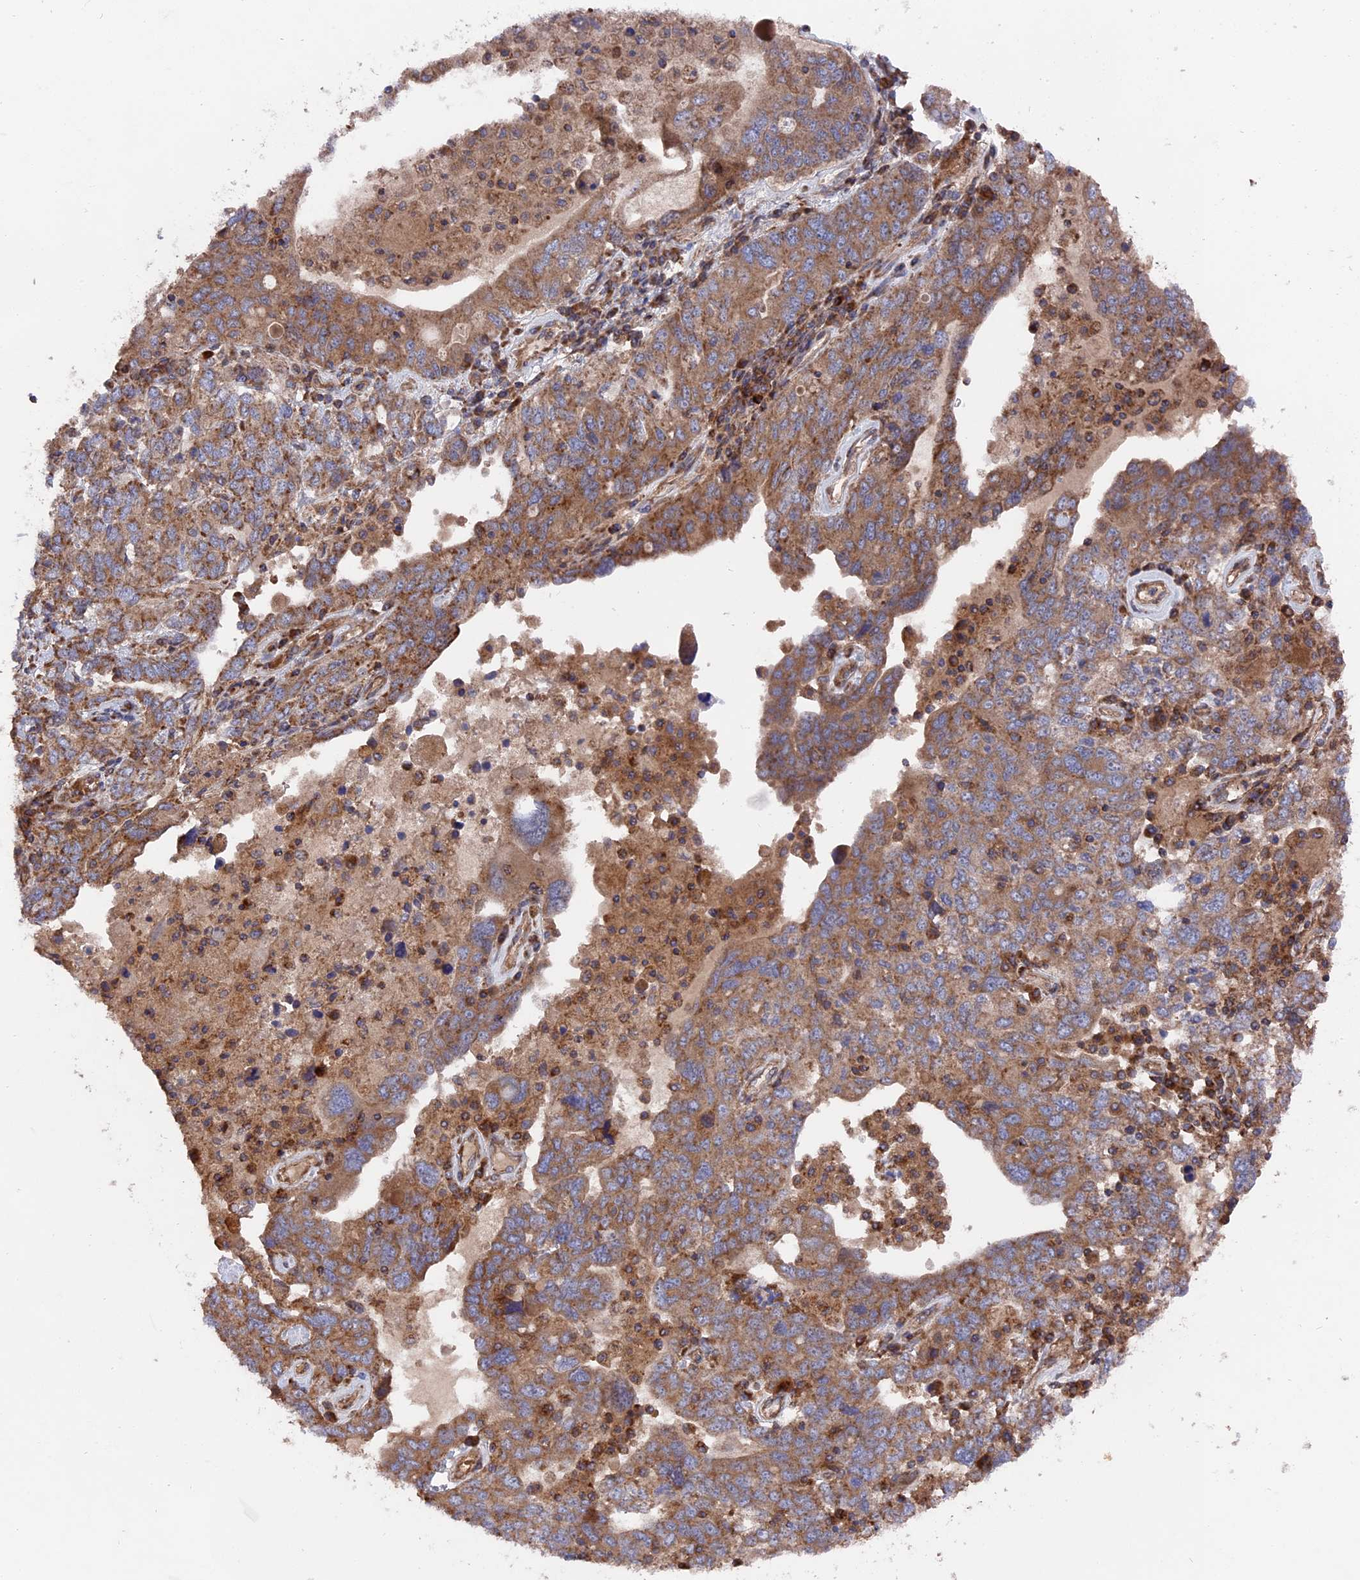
{"staining": {"intensity": "moderate", "quantity": ">75%", "location": "cytoplasmic/membranous"}, "tissue": "ovarian cancer", "cell_type": "Tumor cells", "image_type": "cancer", "snomed": [{"axis": "morphology", "description": "Carcinoma, endometroid"}, {"axis": "topography", "description": "Ovary"}], "caption": "Immunohistochemical staining of endometroid carcinoma (ovarian) displays medium levels of moderate cytoplasmic/membranous staining in approximately >75% of tumor cells. (Brightfield microscopy of DAB IHC at high magnification).", "gene": "TELO2", "patient": {"sex": "female", "age": 62}}